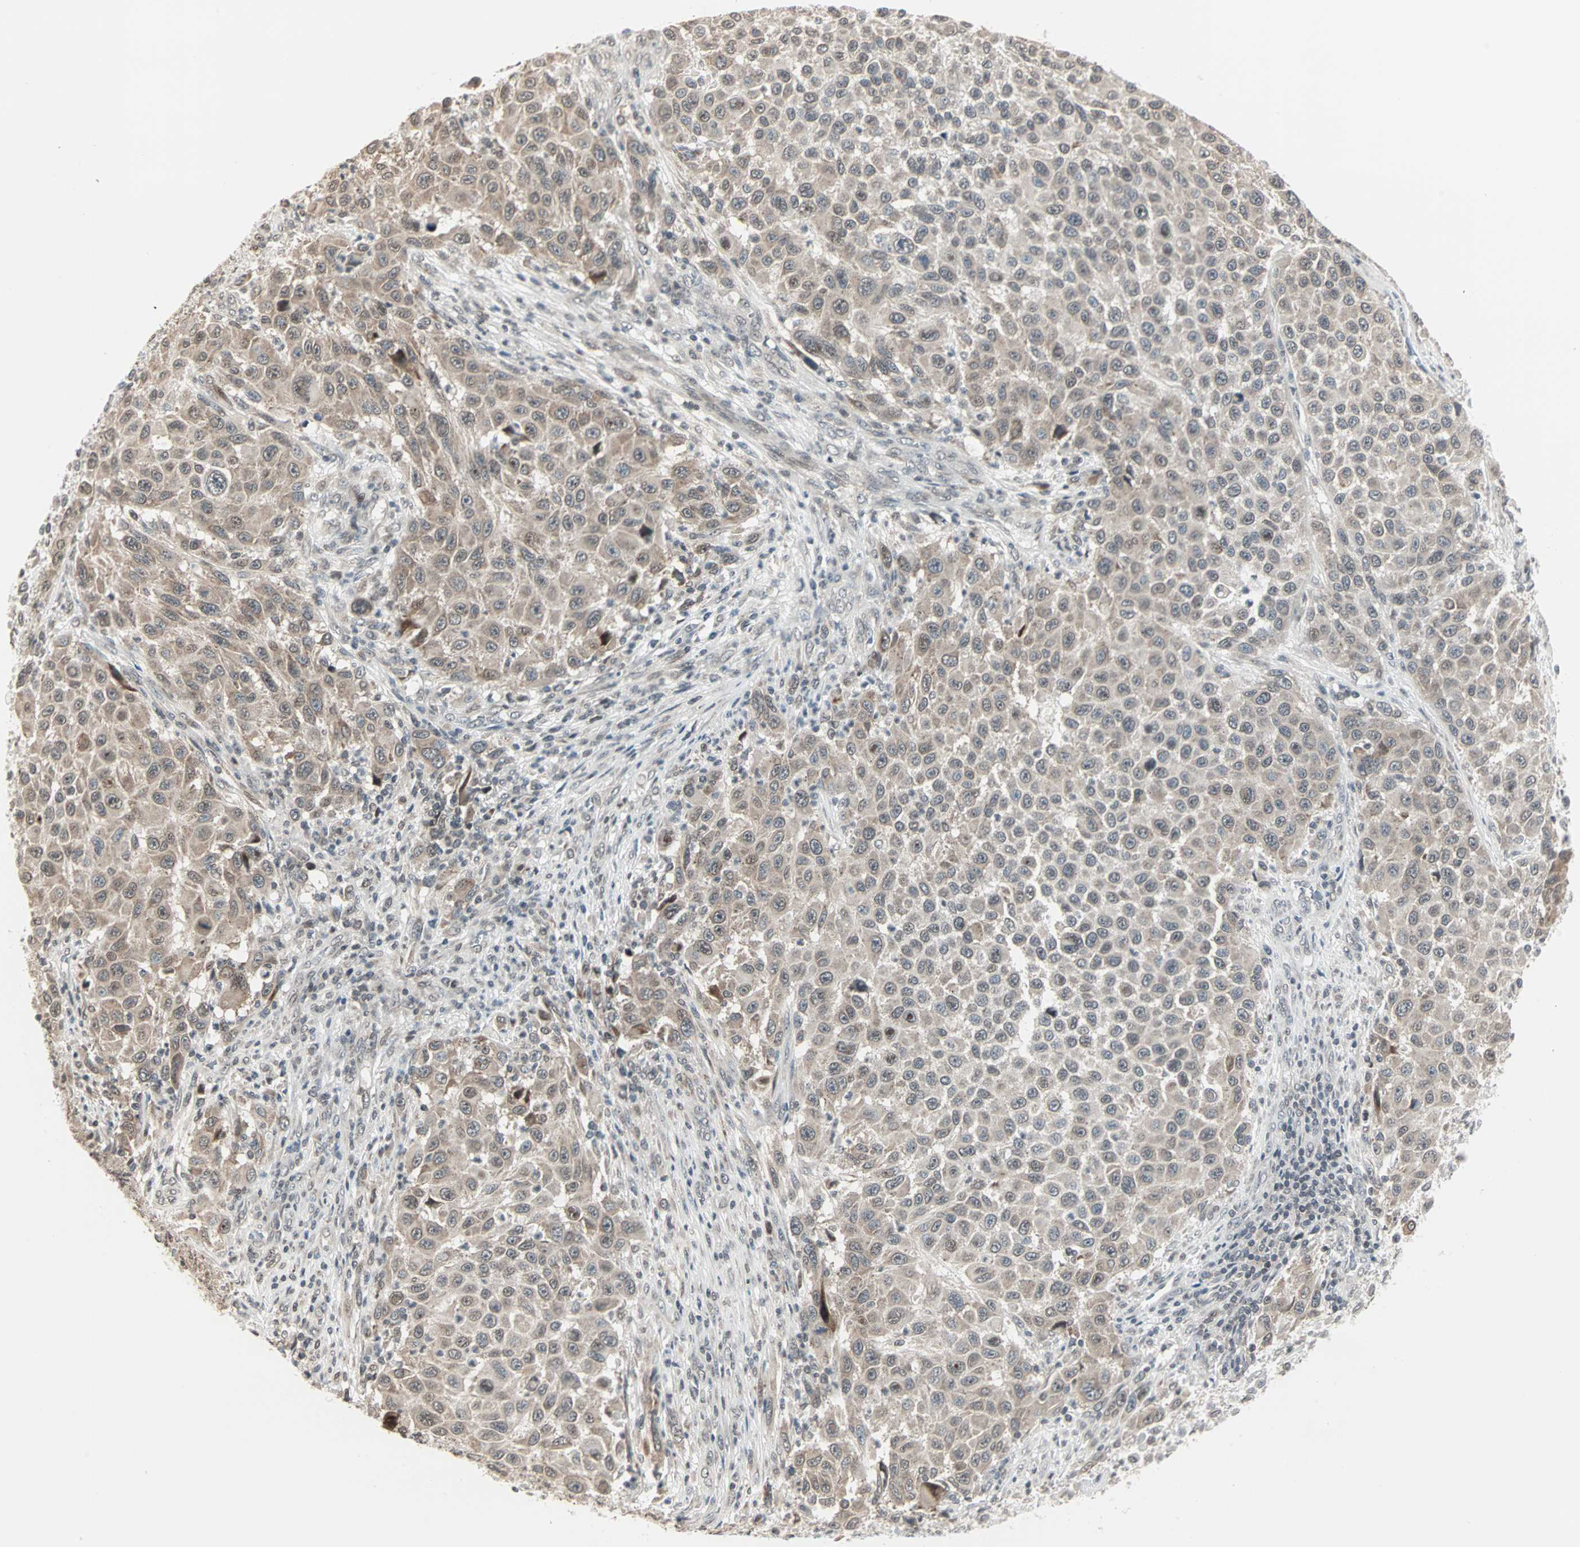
{"staining": {"intensity": "weak", "quantity": ">75%", "location": "cytoplasmic/membranous"}, "tissue": "melanoma", "cell_type": "Tumor cells", "image_type": "cancer", "snomed": [{"axis": "morphology", "description": "Malignant melanoma, Metastatic site"}, {"axis": "topography", "description": "Lymph node"}], "caption": "Immunohistochemical staining of melanoma displays low levels of weak cytoplasmic/membranous positivity in about >75% of tumor cells.", "gene": "CBLC", "patient": {"sex": "male", "age": 61}}